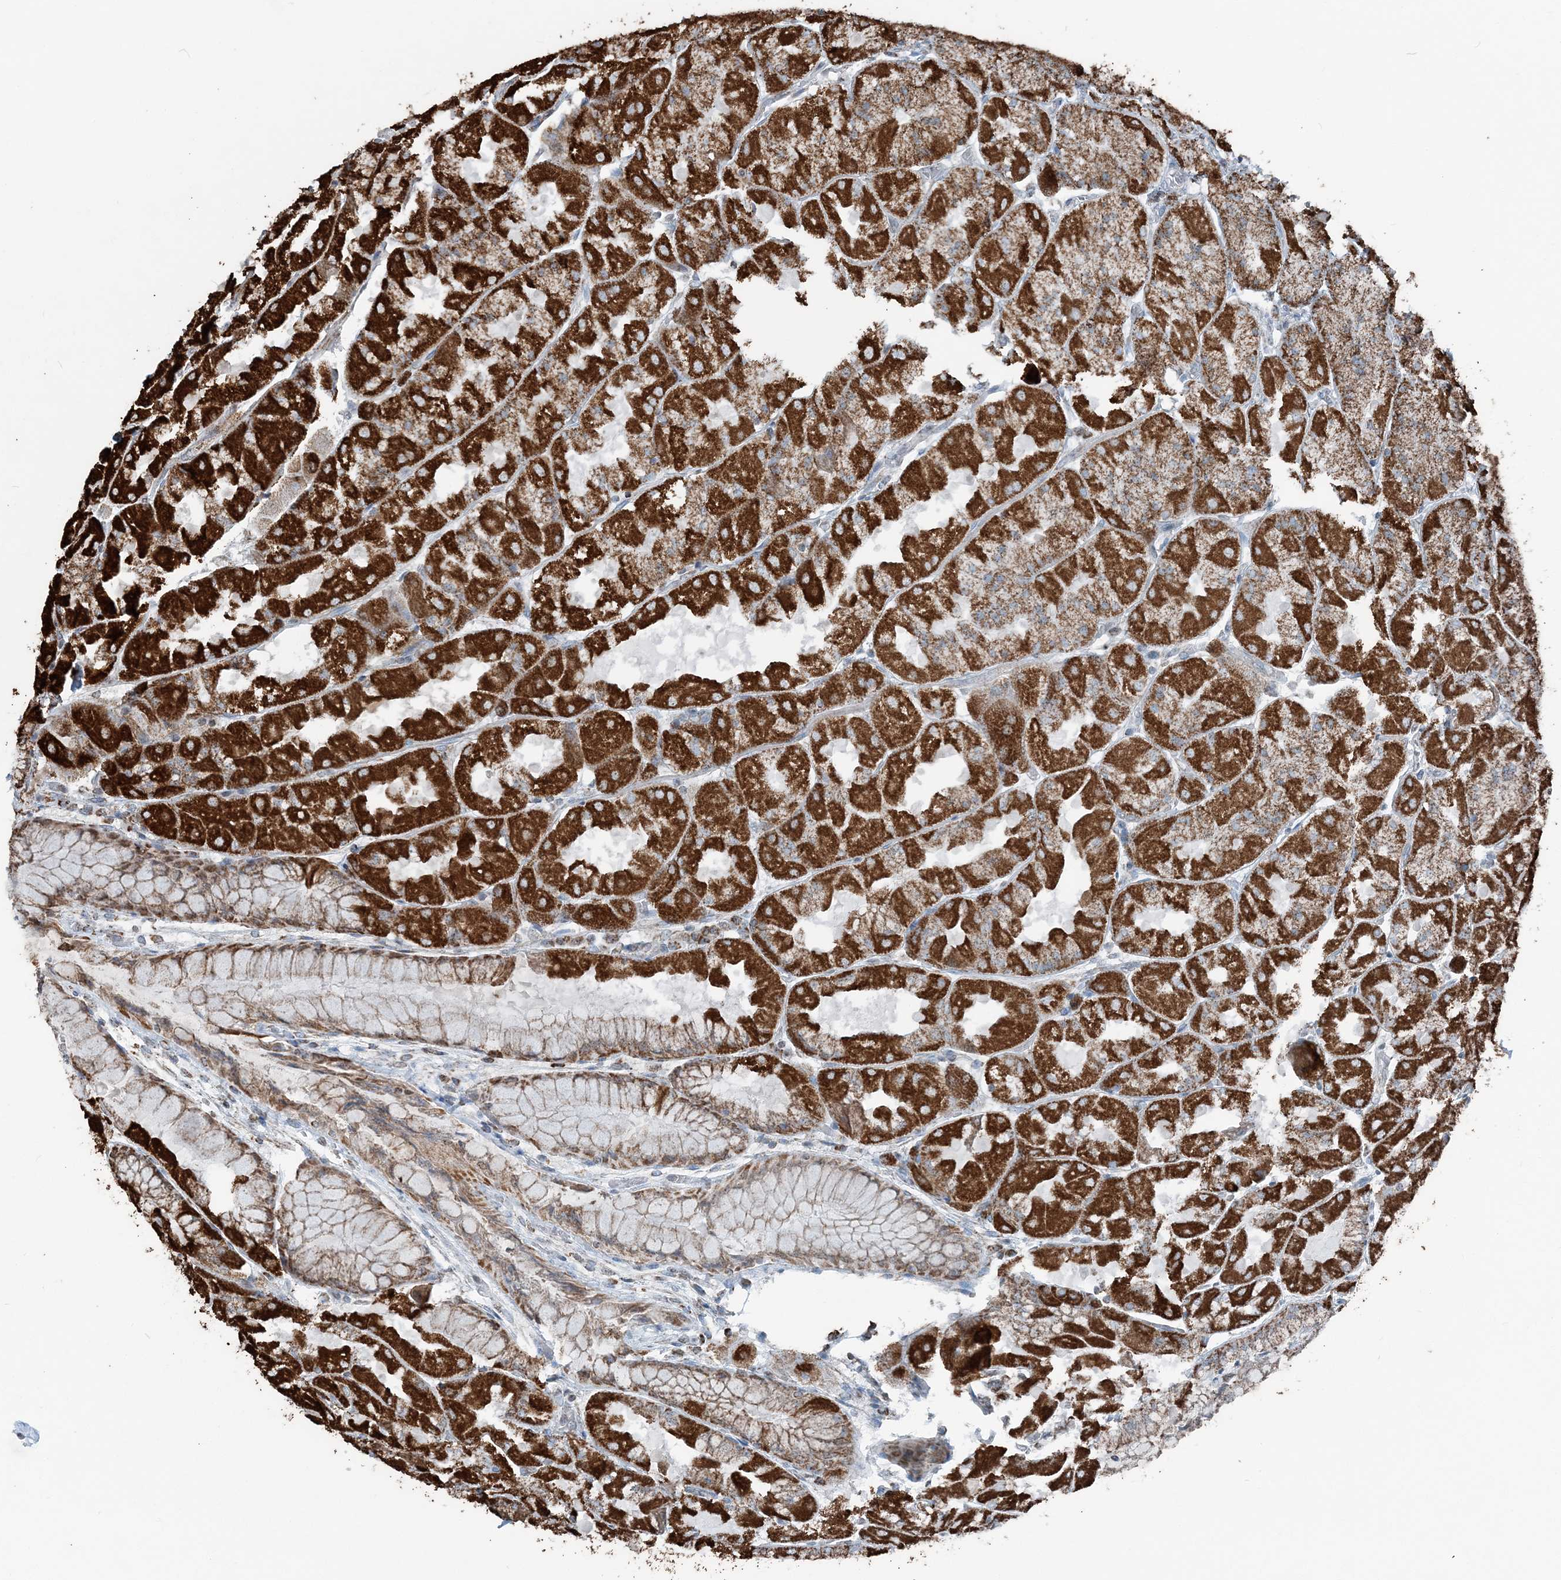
{"staining": {"intensity": "strong", "quantity": ">75%", "location": "cytoplasmic/membranous"}, "tissue": "stomach", "cell_type": "Glandular cells", "image_type": "normal", "snomed": [{"axis": "morphology", "description": "Normal tissue, NOS"}, {"axis": "topography", "description": "Stomach"}], "caption": "Glandular cells display high levels of strong cytoplasmic/membranous staining in approximately >75% of cells in normal human stomach. (Stains: DAB (3,3'-diaminobenzidine) in brown, nuclei in blue, Microscopy: brightfield microscopy at high magnification).", "gene": "SUCLG1", "patient": {"sex": "female", "age": 61}}